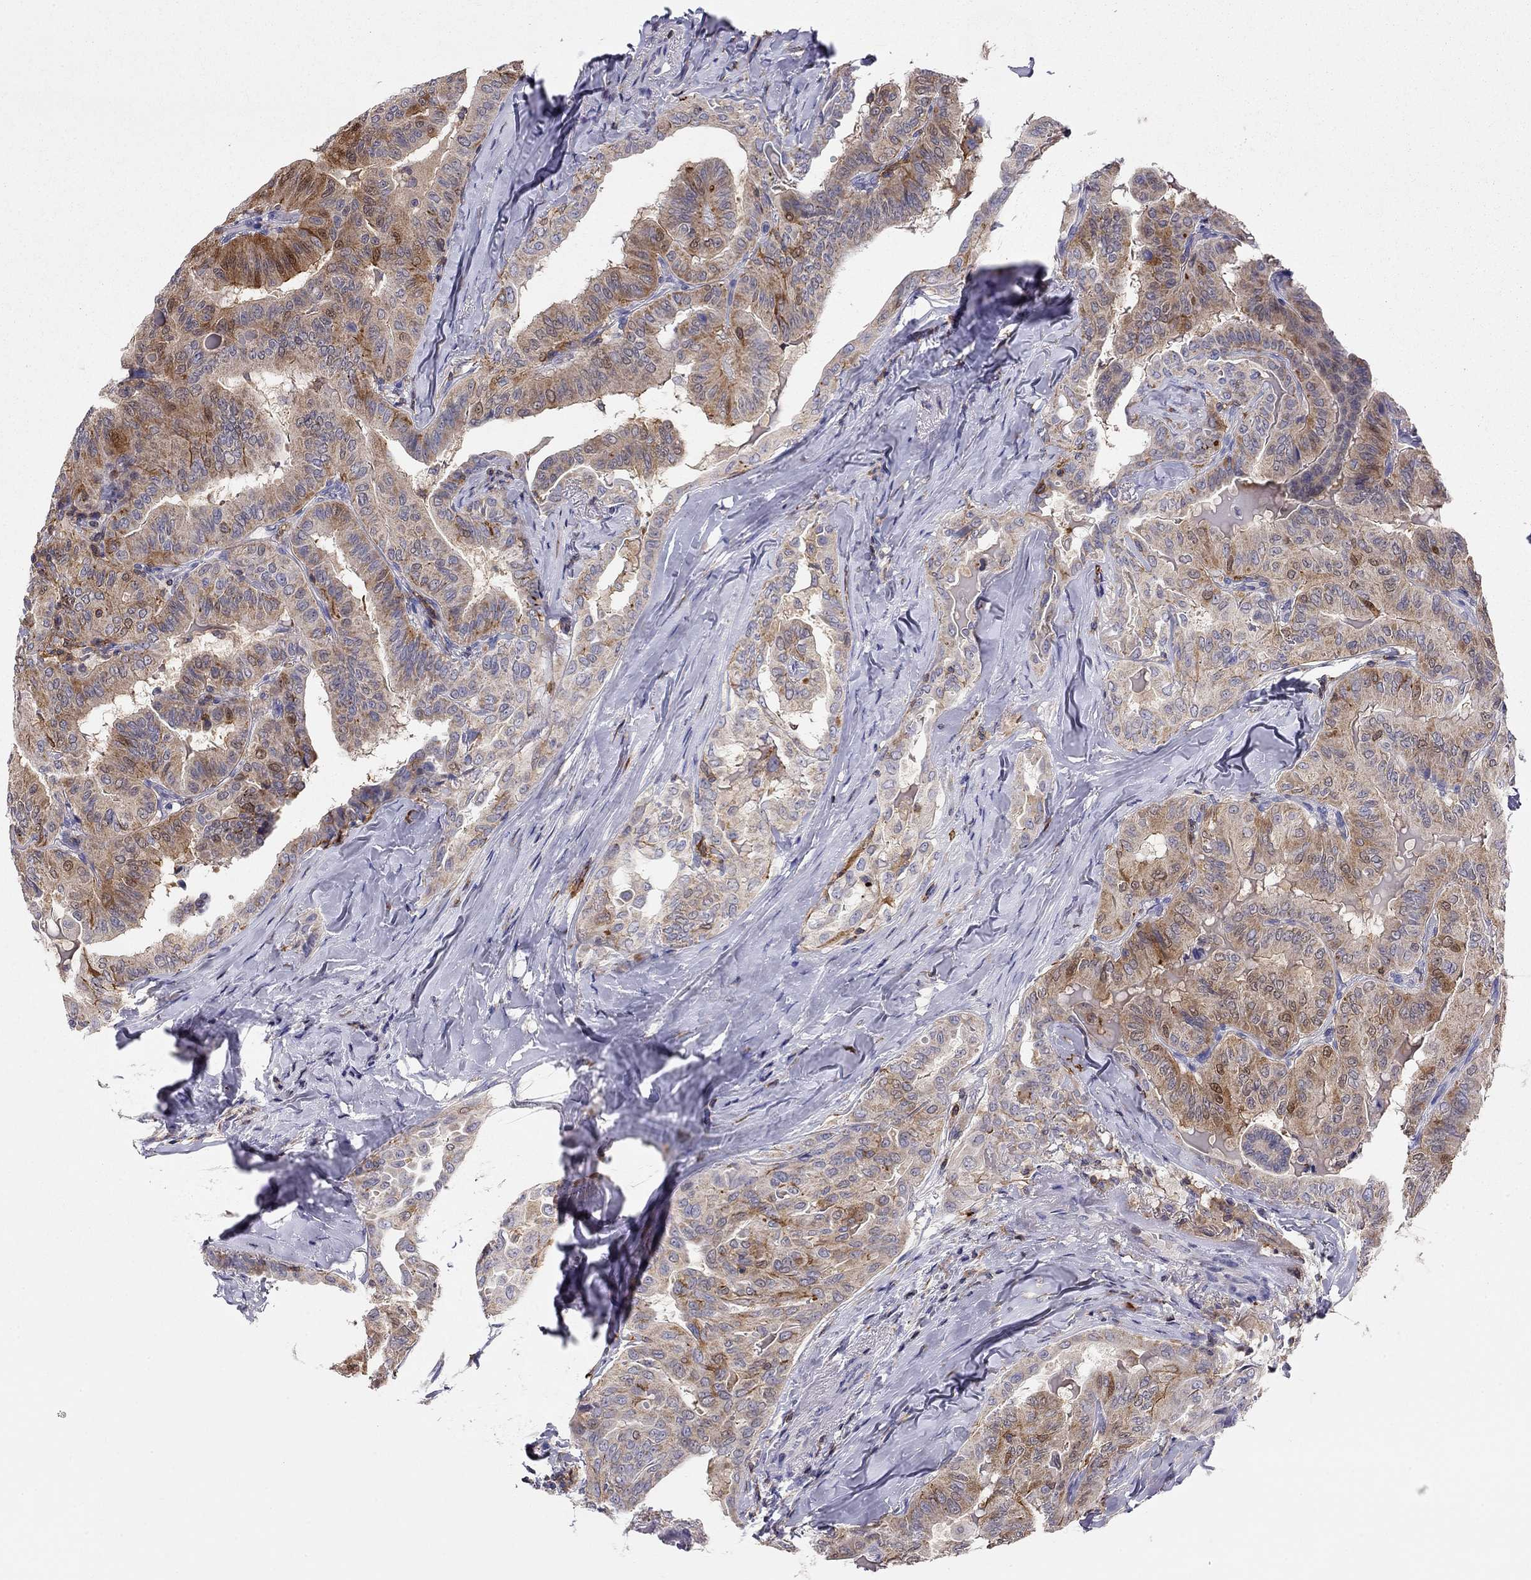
{"staining": {"intensity": "moderate", "quantity": "25%-75%", "location": "cytoplasmic/membranous,nuclear"}, "tissue": "thyroid cancer", "cell_type": "Tumor cells", "image_type": "cancer", "snomed": [{"axis": "morphology", "description": "Papillary adenocarcinoma, NOS"}, {"axis": "topography", "description": "Thyroid gland"}], "caption": "Tumor cells demonstrate medium levels of moderate cytoplasmic/membranous and nuclear staining in approximately 25%-75% of cells in human papillary adenocarcinoma (thyroid). Using DAB (3,3'-diaminobenzidine) (brown) and hematoxylin (blue) stains, captured at high magnification using brightfield microscopy.", "gene": "CITED1", "patient": {"sex": "female", "age": 68}}